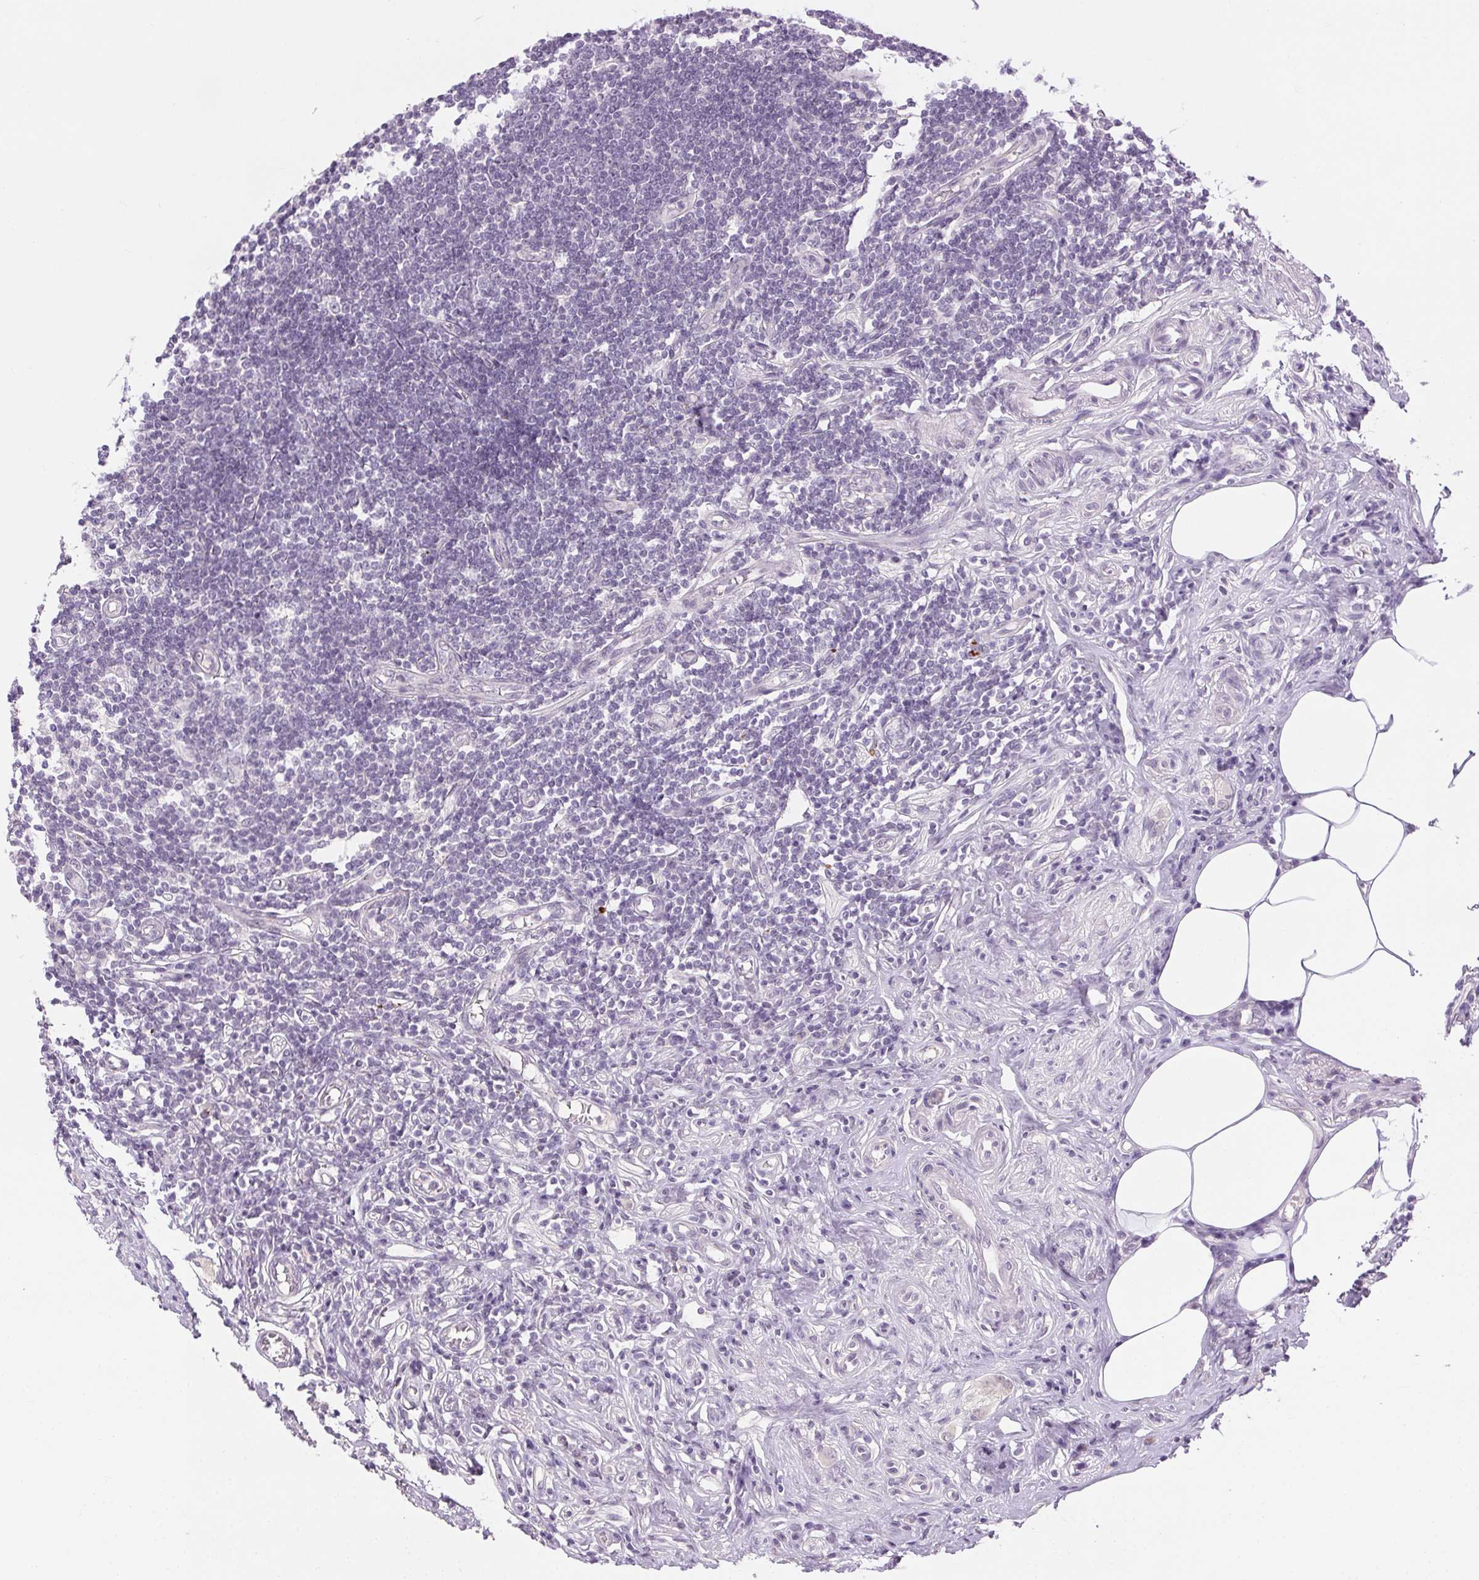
{"staining": {"intensity": "negative", "quantity": "none", "location": "none"}, "tissue": "appendix", "cell_type": "Glandular cells", "image_type": "normal", "snomed": [{"axis": "morphology", "description": "Normal tissue, NOS"}, {"axis": "topography", "description": "Appendix"}], "caption": "IHC image of unremarkable appendix: human appendix stained with DAB (3,3'-diaminobenzidine) reveals no significant protein expression in glandular cells.", "gene": "FAM168A", "patient": {"sex": "female", "age": 57}}